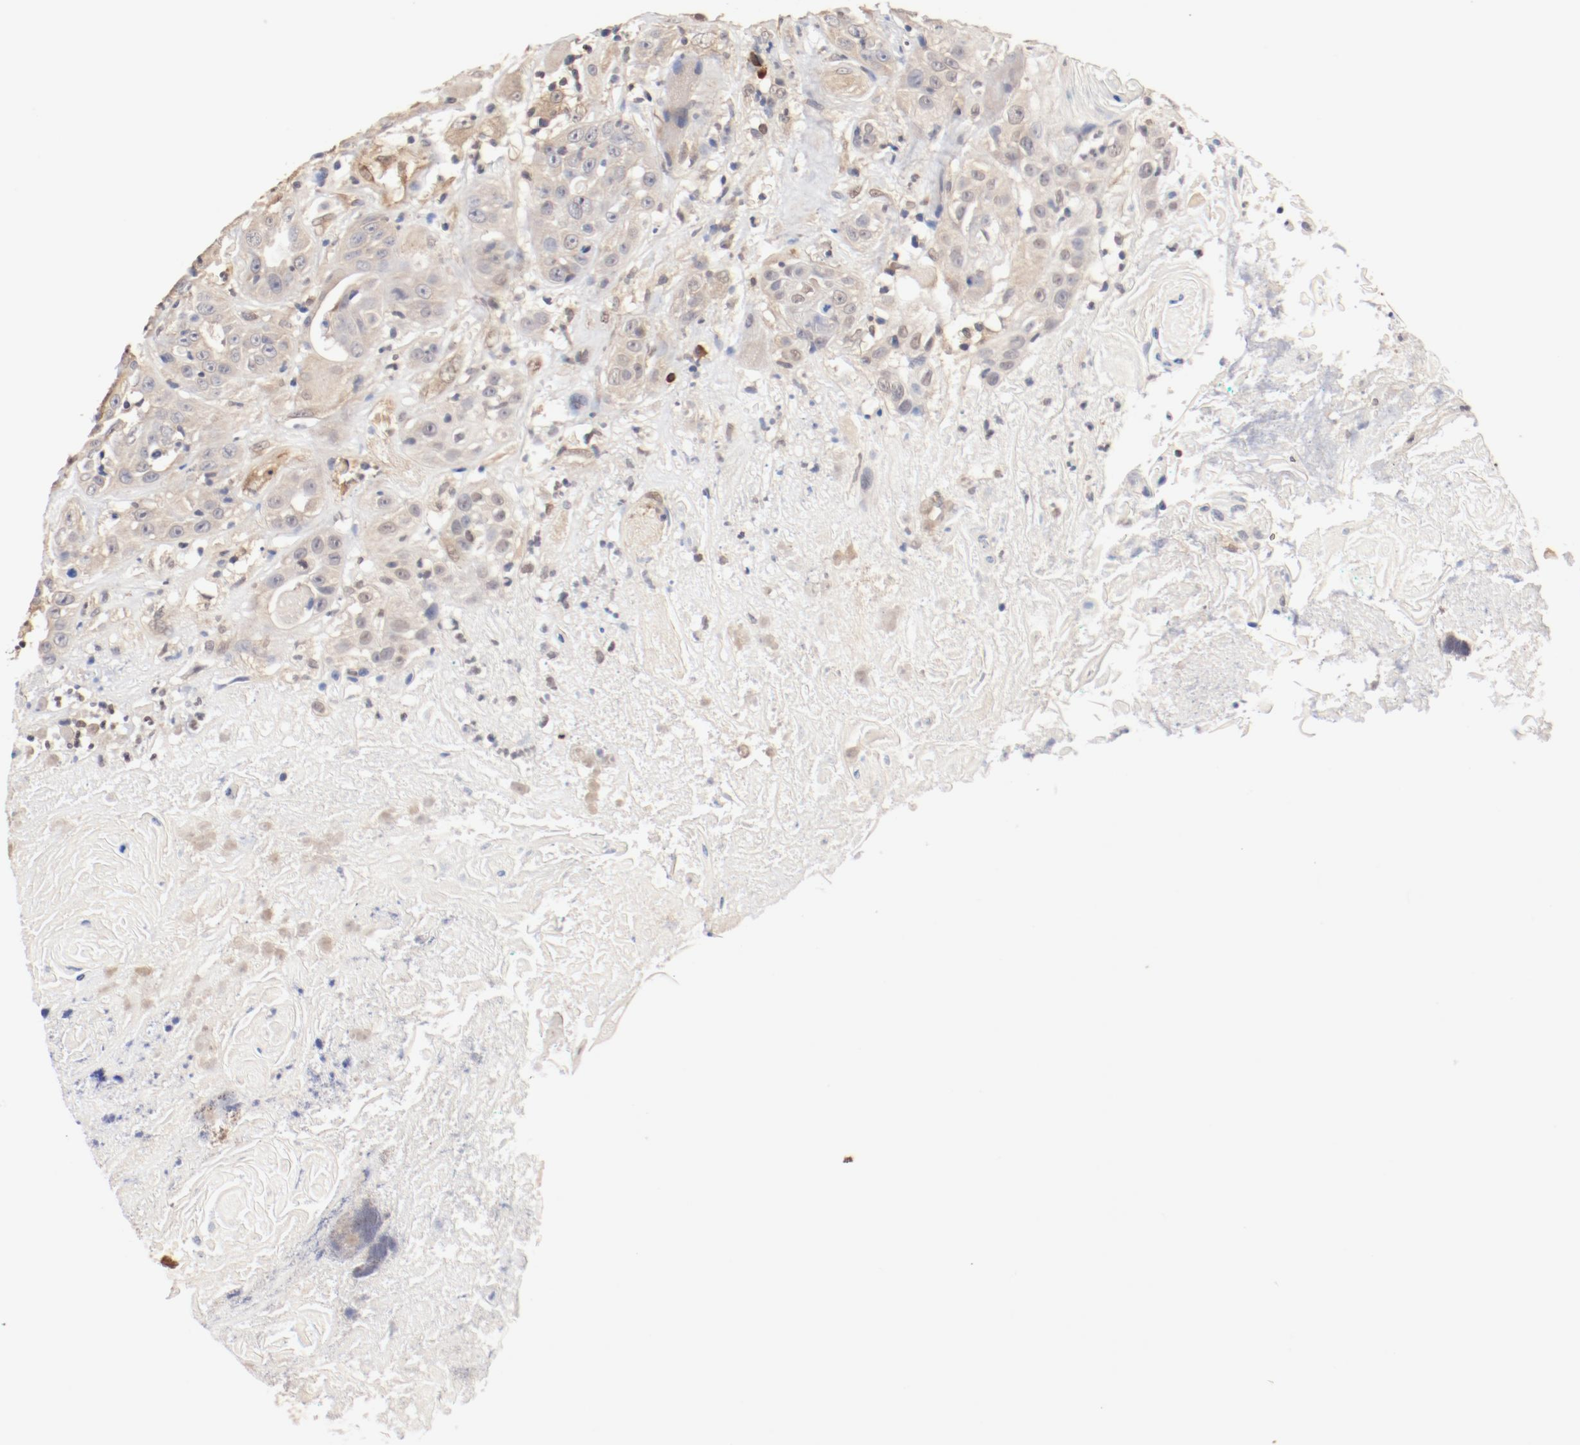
{"staining": {"intensity": "weak", "quantity": "<25%", "location": "cytoplasmic/membranous"}, "tissue": "head and neck cancer", "cell_type": "Tumor cells", "image_type": "cancer", "snomed": [{"axis": "morphology", "description": "Squamous cell carcinoma, NOS"}, {"axis": "topography", "description": "Head-Neck"}], "caption": "Micrograph shows no significant protein expression in tumor cells of head and neck cancer (squamous cell carcinoma). (Brightfield microscopy of DAB (3,3'-diaminobenzidine) immunohistochemistry at high magnification).", "gene": "UBE2J1", "patient": {"sex": "female", "age": 84}}